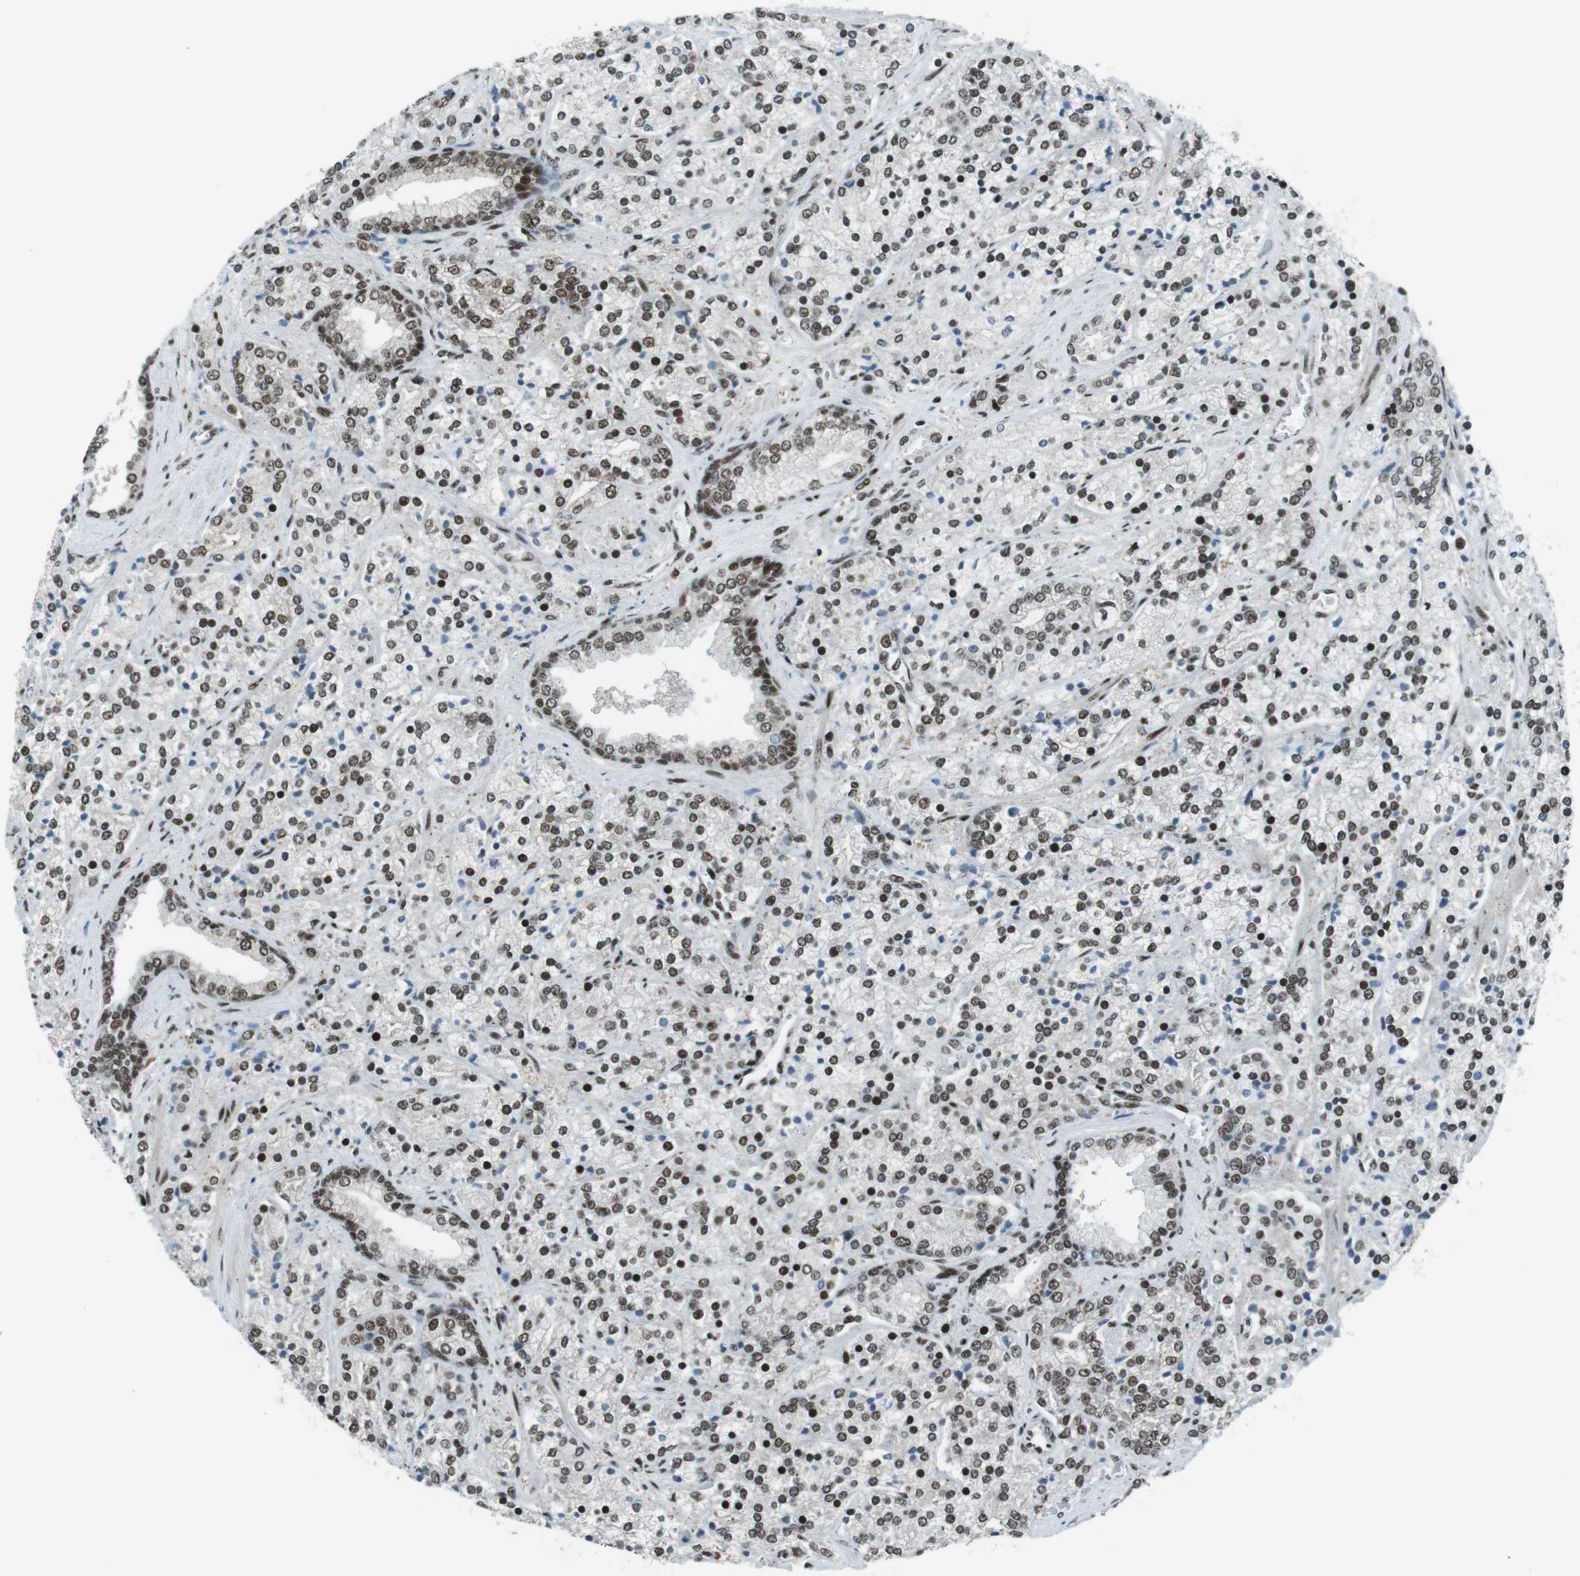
{"staining": {"intensity": "strong", "quantity": ">75%", "location": "nuclear"}, "tissue": "prostate cancer", "cell_type": "Tumor cells", "image_type": "cancer", "snomed": [{"axis": "morphology", "description": "Adenocarcinoma, High grade"}, {"axis": "topography", "description": "Prostate"}], "caption": "The immunohistochemical stain labels strong nuclear positivity in tumor cells of prostate cancer (high-grade adenocarcinoma) tissue.", "gene": "TAF1", "patient": {"sex": "male", "age": 71}}